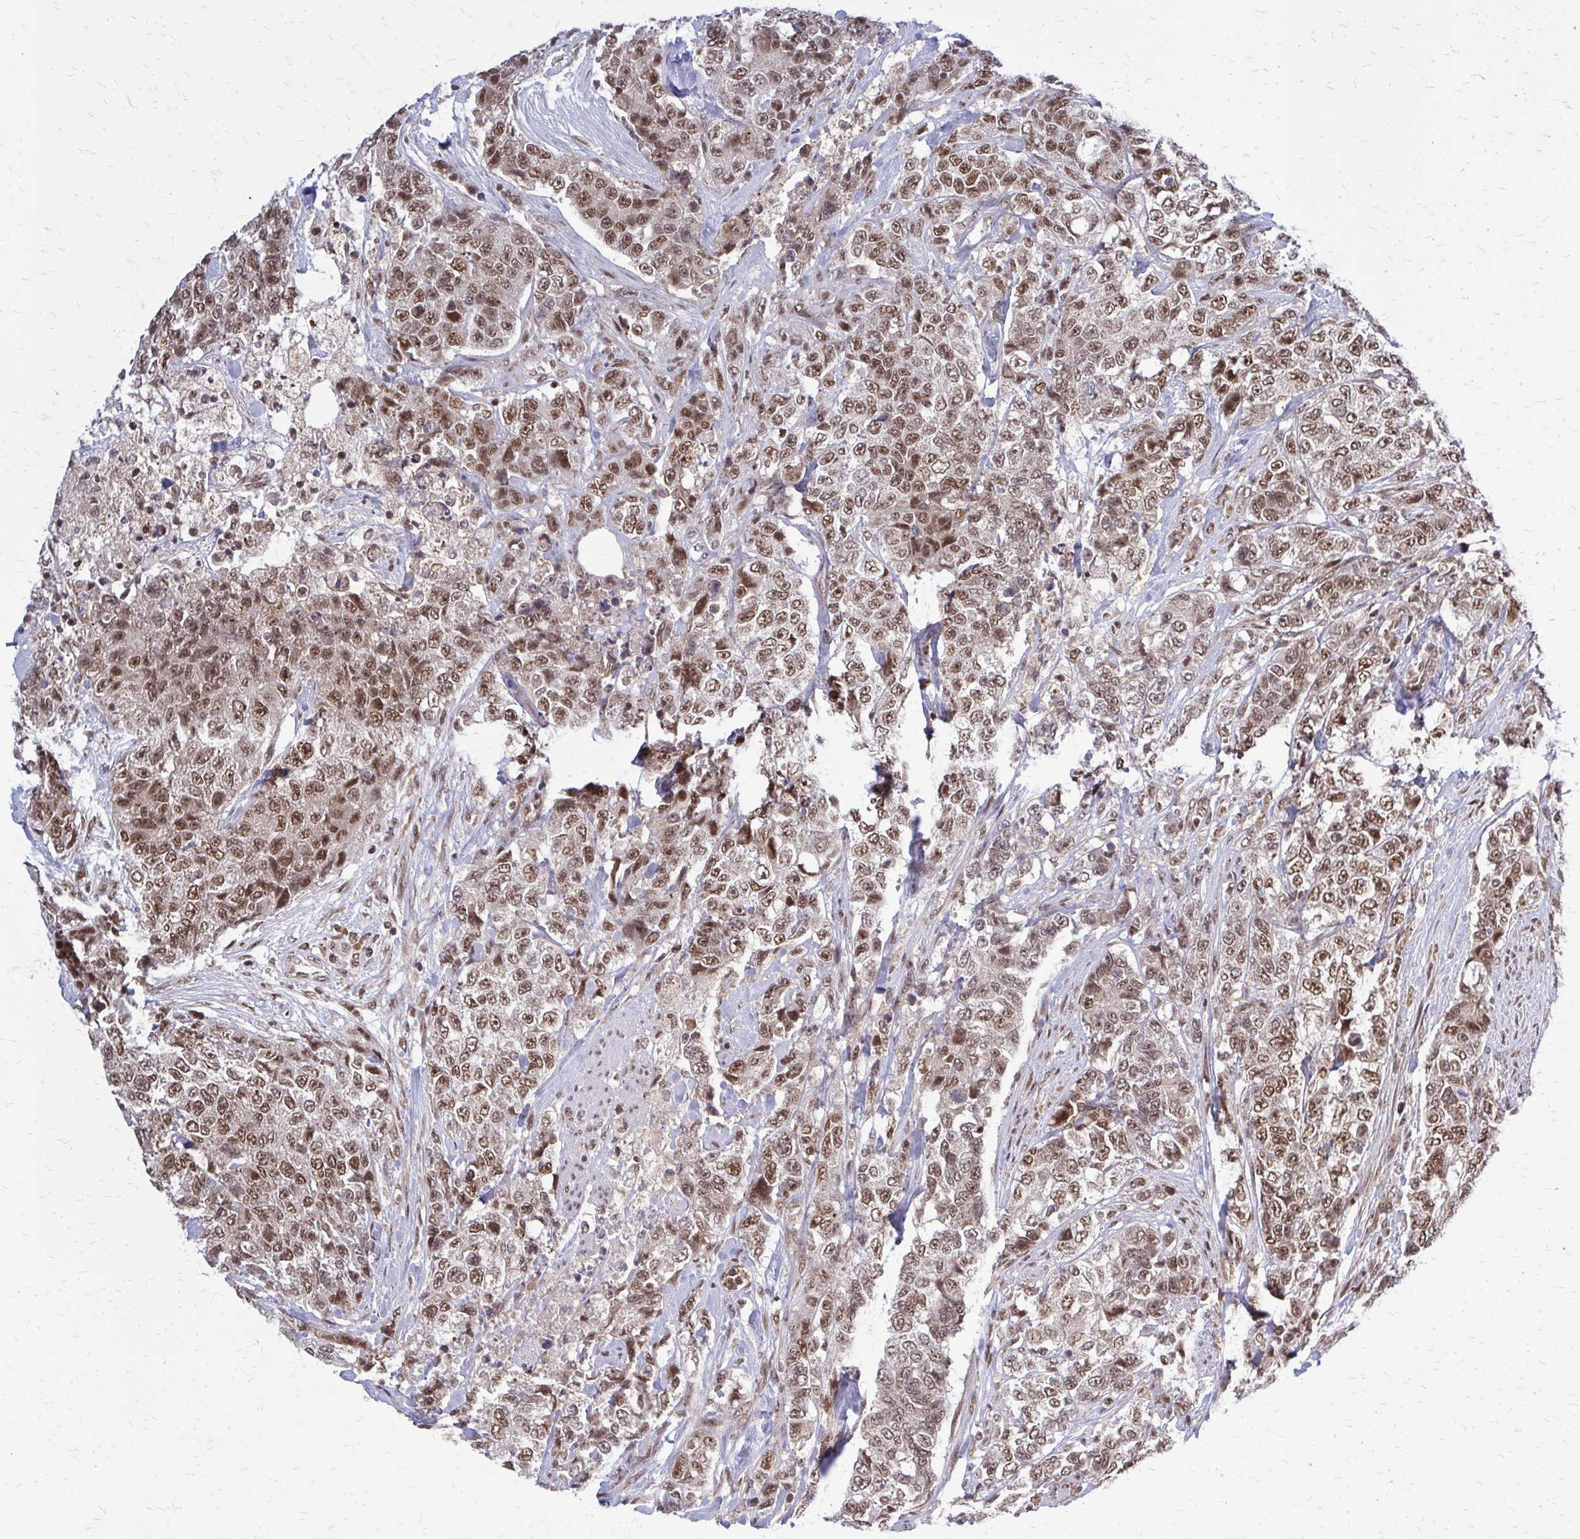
{"staining": {"intensity": "moderate", "quantity": ">75%", "location": "nuclear"}, "tissue": "urothelial cancer", "cell_type": "Tumor cells", "image_type": "cancer", "snomed": [{"axis": "morphology", "description": "Urothelial carcinoma, High grade"}, {"axis": "topography", "description": "Urinary bladder"}], "caption": "Moderate nuclear expression for a protein is appreciated in about >75% of tumor cells of high-grade urothelial carcinoma using immunohistochemistry.", "gene": "HDAC3", "patient": {"sex": "female", "age": 78}}